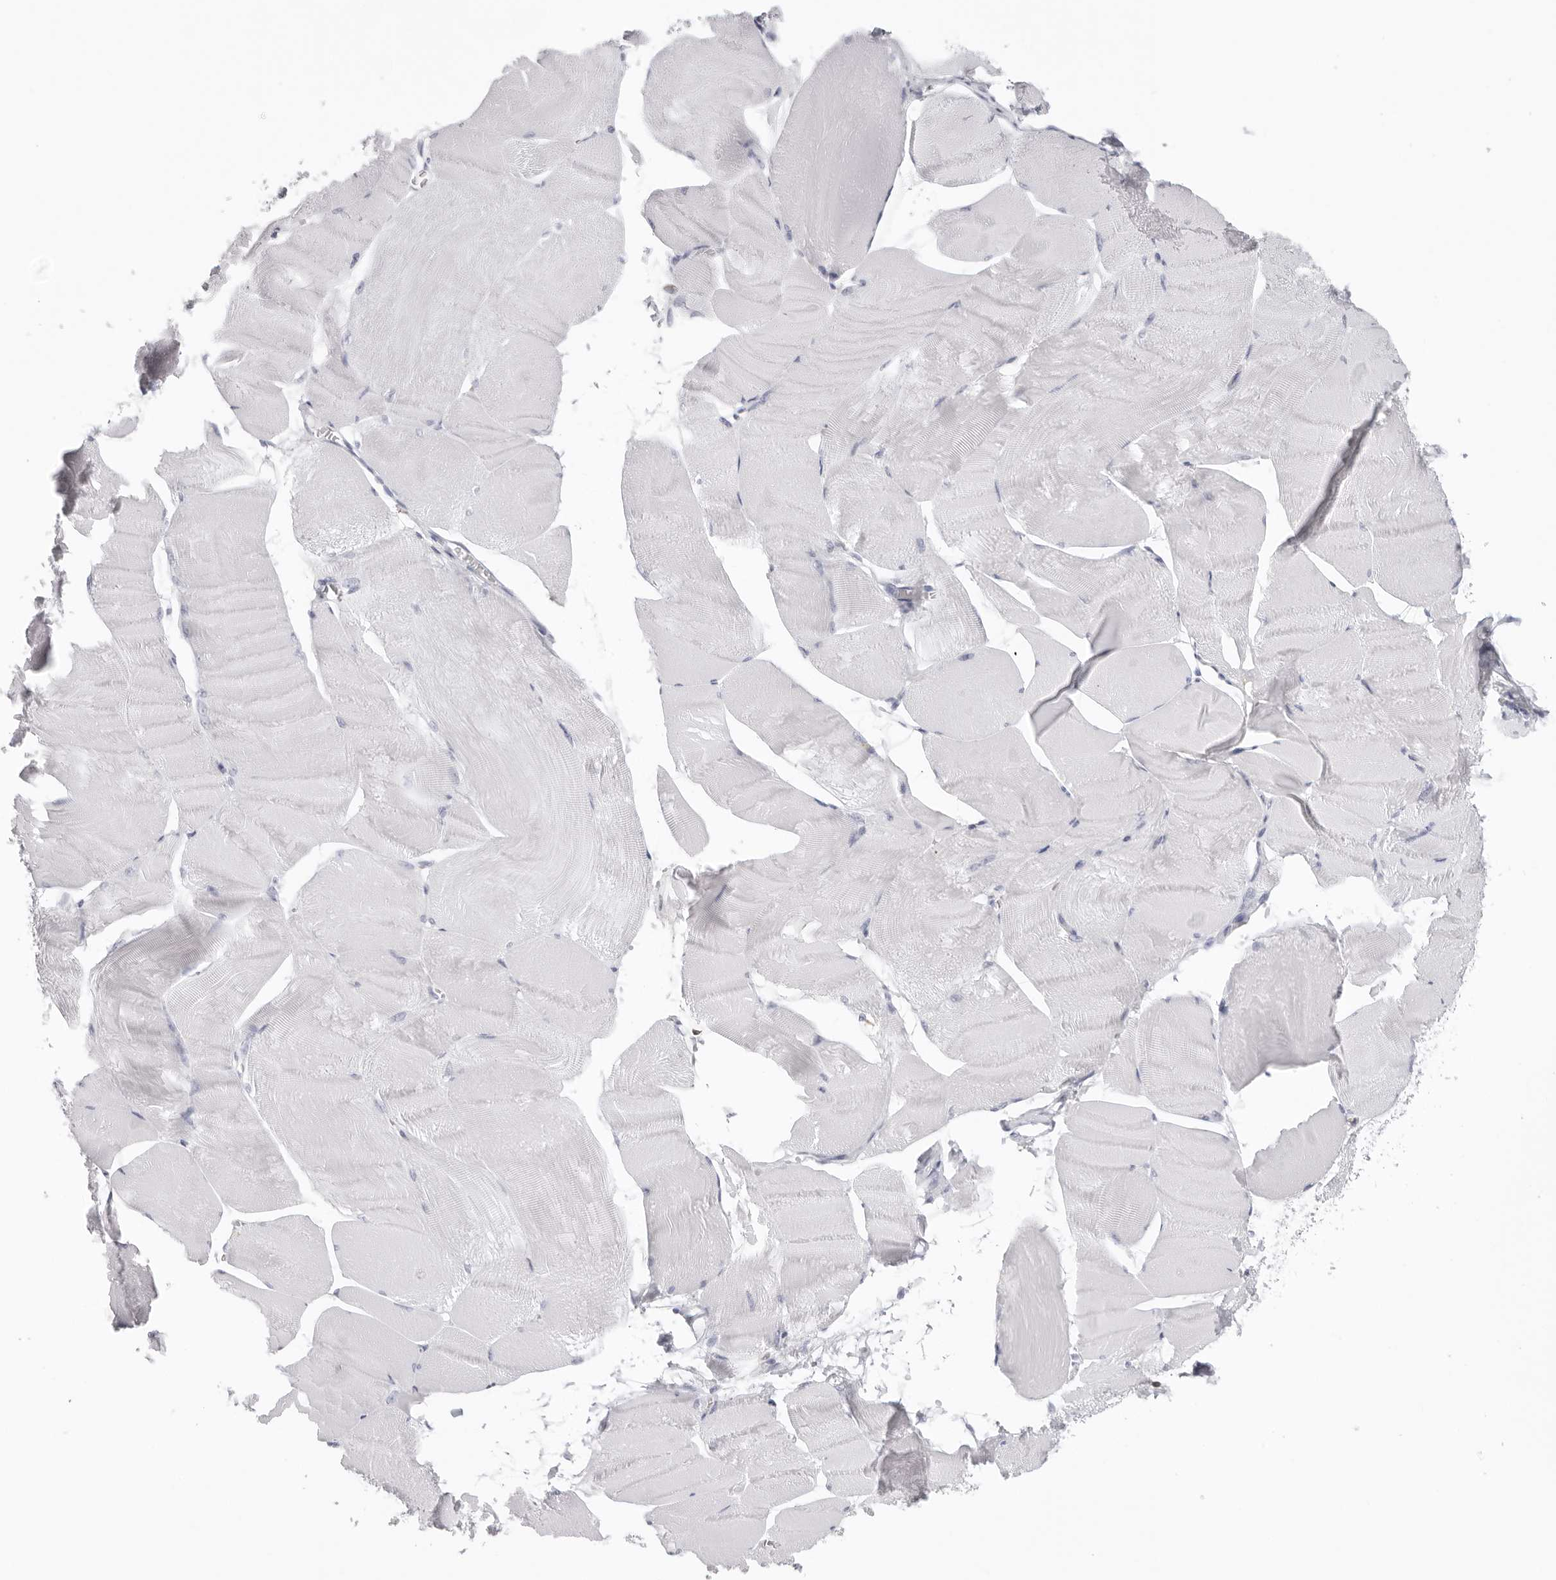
{"staining": {"intensity": "negative", "quantity": "none", "location": "none"}, "tissue": "skeletal muscle", "cell_type": "Myocytes", "image_type": "normal", "snomed": [{"axis": "morphology", "description": "Normal tissue, NOS"}, {"axis": "morphology", "description": "Basal cell carcinoma"}, {"axis": "topography", "description": "Skeletal muscle"}], "caption": "High power microscopy micrograph of an immunohistochemistry (IHC) histopathology image of benign skeletal muscle, revealing no significant positivity in myocytes.", "gene": "FMNL1", "patient": {"sex": "female", "age": 64}}